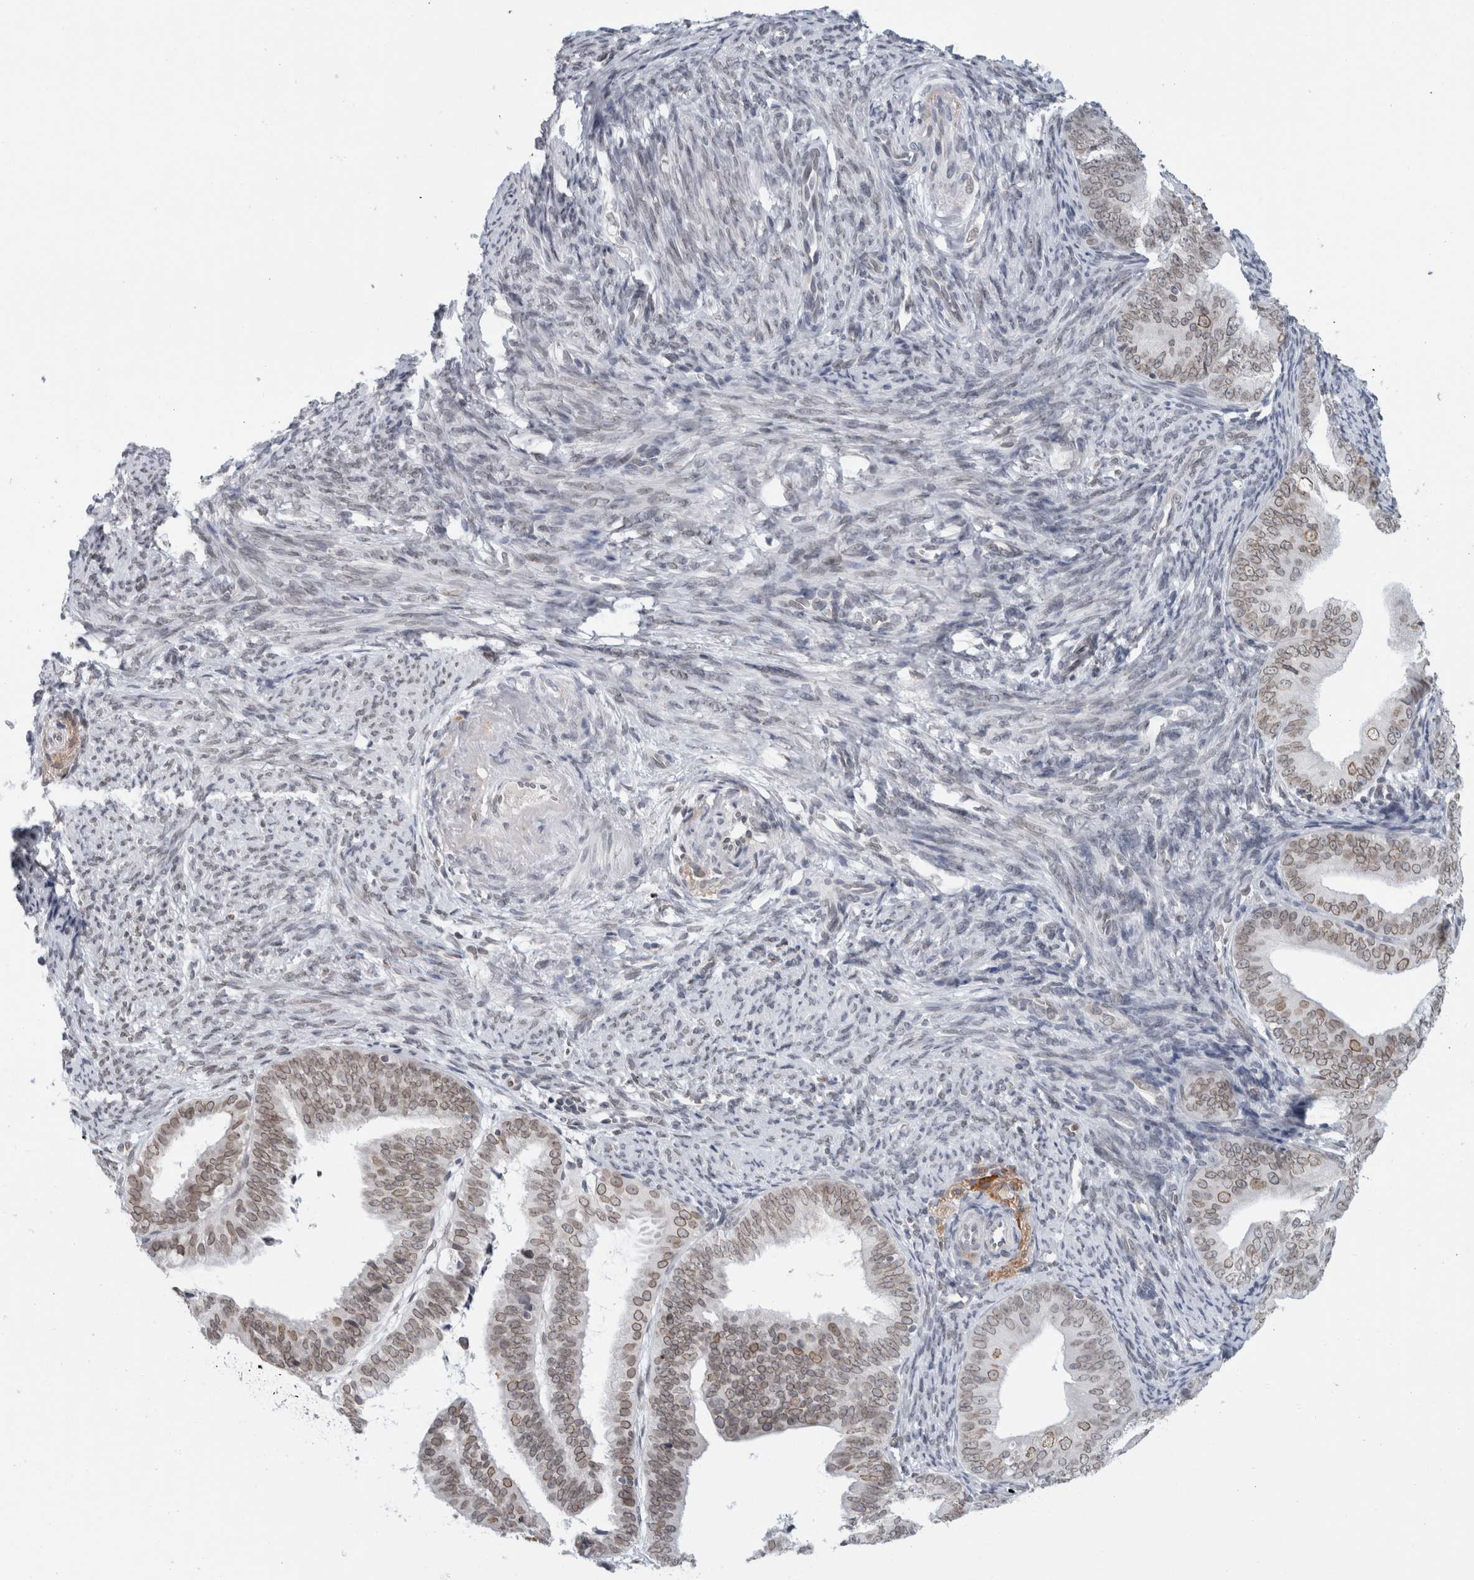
{"staining": {"intensity": "weak", "quantity": ">75%", "location": "cytoplasmic/membranous,nuclear"}, "tissue": "endometrial cancer", "cell_type": "Tumor cells", "image_type": "cancer", "snomed": [{"axis": "morphology", "description": "Adenocarcinoma, NOS"}, {"axis": "topography", "description": "Endometrium"}], "caption": "High-magnification brightfield microscopy of adenocarcinoma (endometrial) stained with DAB (3,3'-diaminobenzidine) (brown) and counterstained with hematoxylin (blue). tumor cells exhibit weak cytoplasmic/membranous and nuclear expression is present in about>75% of cells.", "gene": "ZNF770", "patient": {"sex": "female", "age": 63}}